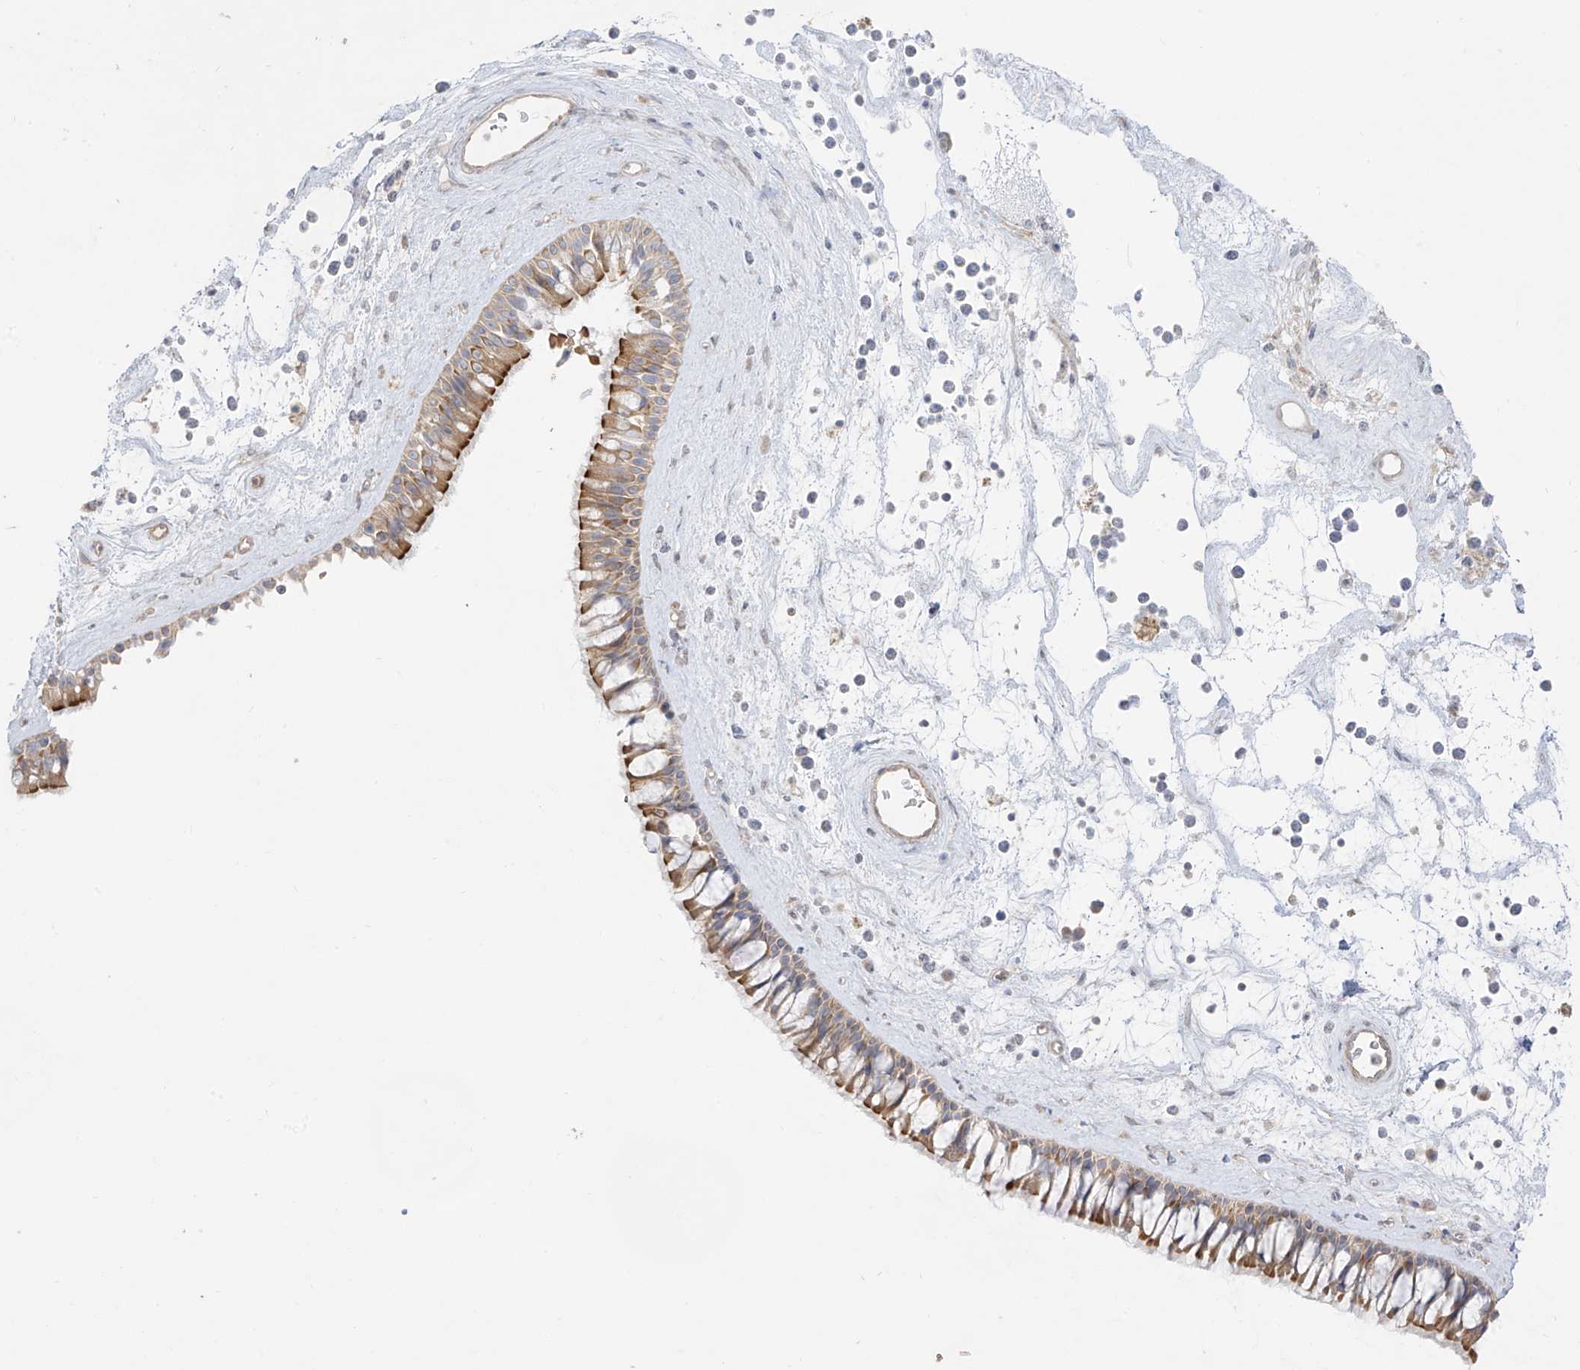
{"staining": {"intensity": "moderate", "quantity": ">75%", "location": "cytoplasmic/membranous"}, "tissue": "nasopharynx", "cell_type": "Respiratory epithelial cells", "image_type": "normal", "snomed": [{"axis": "morphology", "description": "Normal tissue, NOS"}, {"axis": "topography", "description": "Nasopharynx"}], "caption": "Protein staining of normal nasopharynx shows moderate cytoplasmic/membranous positivity in about >75% of respiratory epithelial cells.", "gene": "EIPR1", "patient": {"sex": "male", "age": 64}}